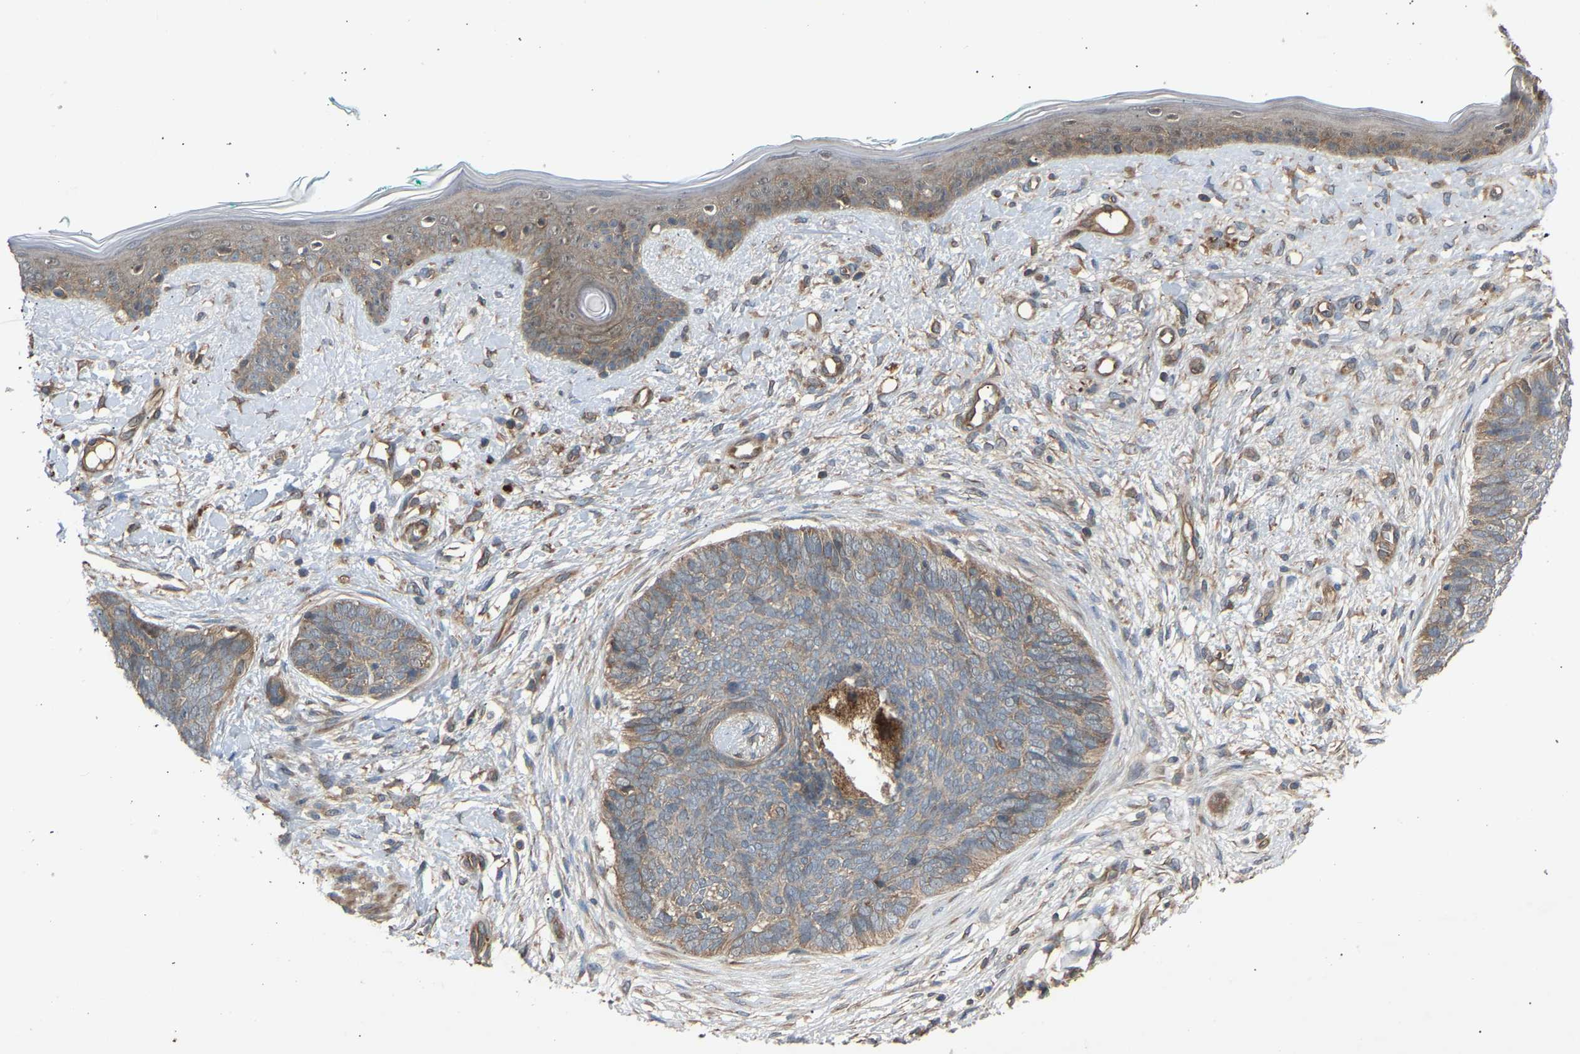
{"staining": {"intensity": "weak", "quantity": "25%-75%", "location": "cytoplasmic/membranous"}, "tissue": "skin cancer", "cell_type": "Tumor cells", "image_type": "cancer", "snomed": [{"axis": "morphology", "description": "Basal cell carcinoma"}, {"axis": "topography", "description": "Skin"}], "caption": "Weak cytoplasmic/membranous positivity is seen in about 25%-75% of tumor cells in skin cancer.", "gene": "GAS2L1", "patient": {"sex": "female", "age": 84}}